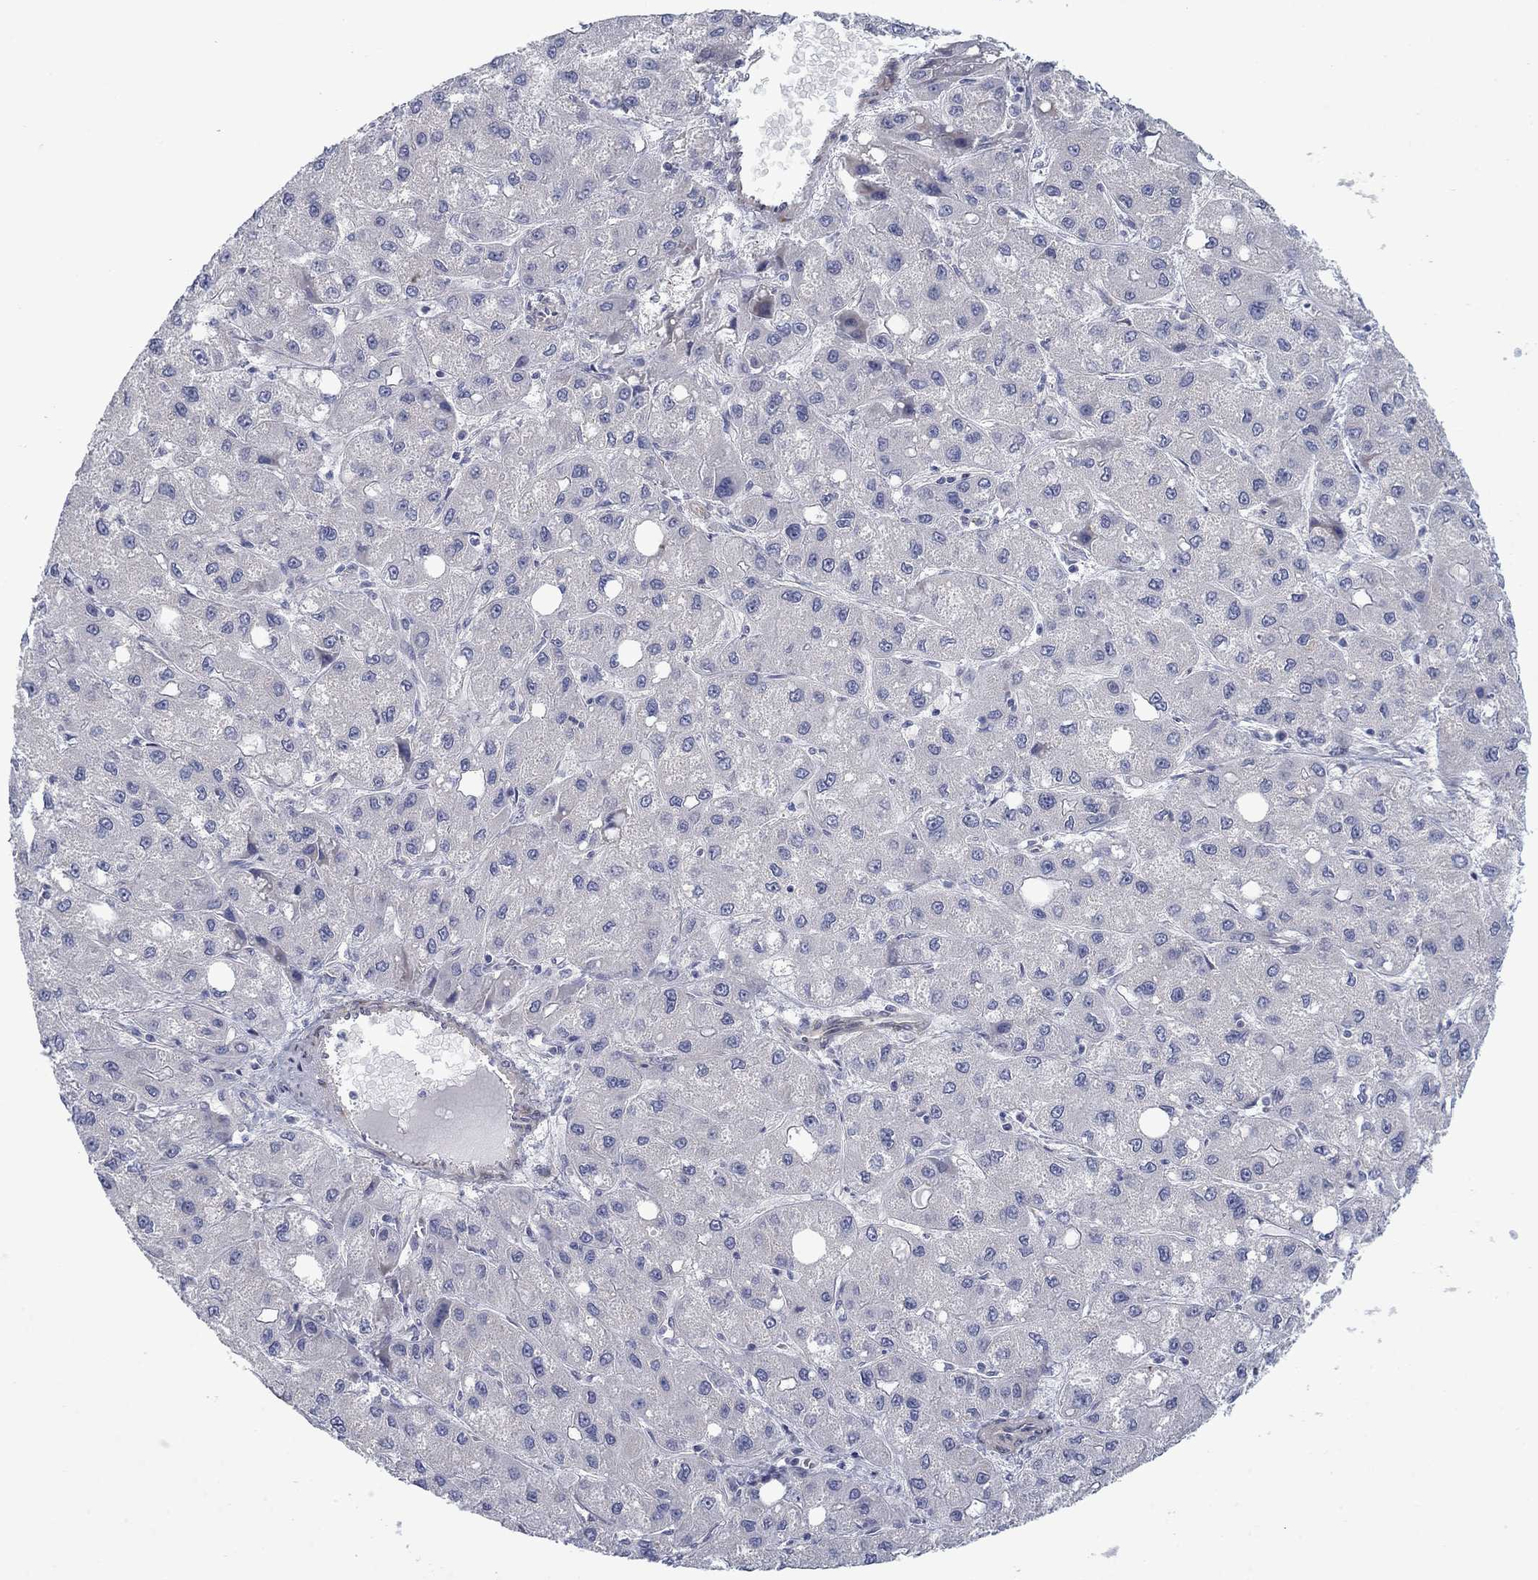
{"staining": {"intensity": "negative", "quantity": "none", "location": "none"}, "tissue": "liver cancer", "cell_type": "Tumor cells", "image_type": "cancer", "snomed": [{"axis": "morphology", "description": "Carcinoma, Hepatocellular, NOS"}, {"axis": "topography", "description": "Liver"}], "caption": "Protein analysis of liver cancer (hepatocellular carcinoma) exhibits no significant staining in tumor cells.", "gene": "FXR1", "patient": {"sex": "male", "age": 73}}